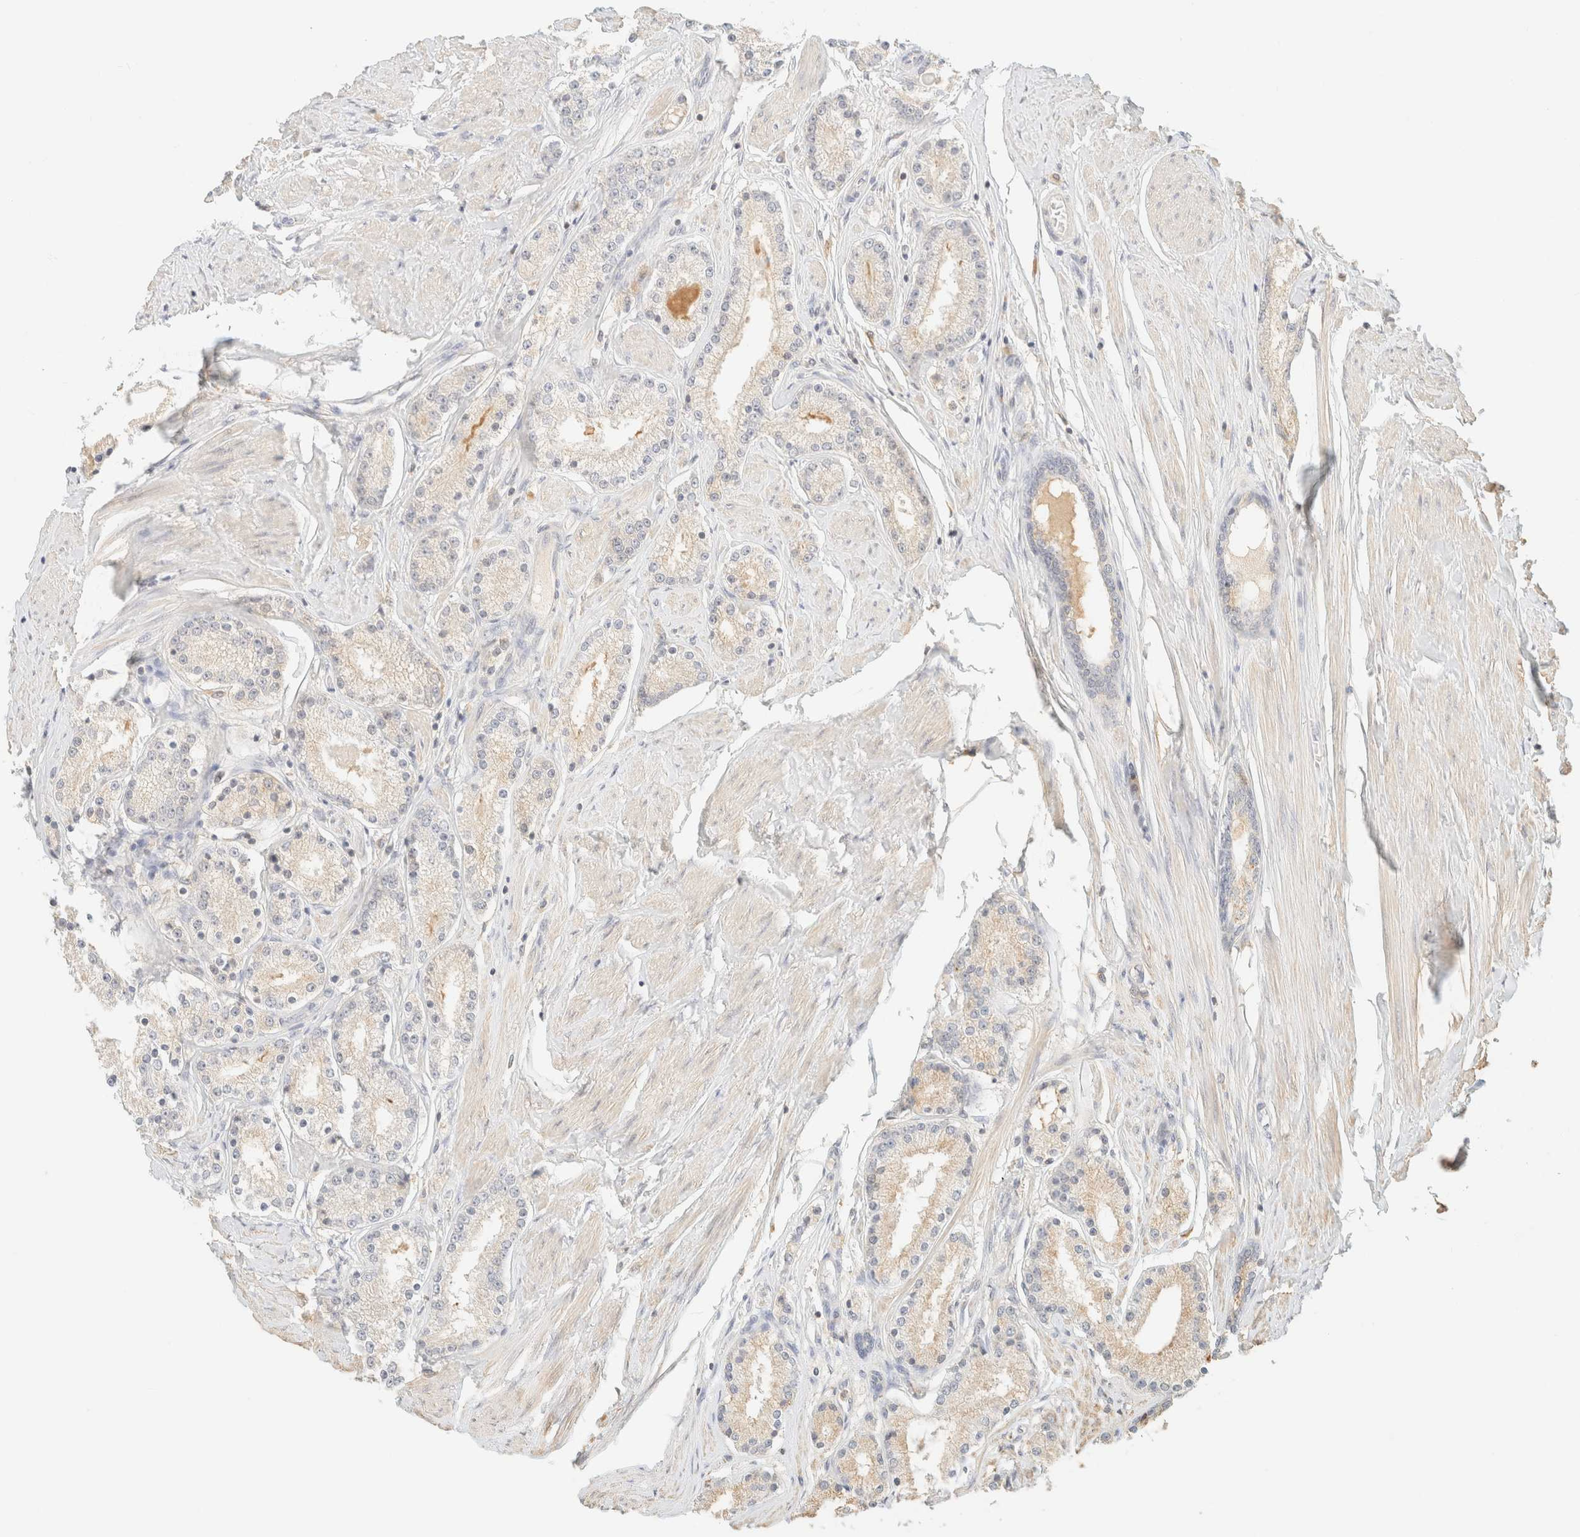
{"staining": {"intensity": "negative", "quantity": "none", "location": "none"}, "tissue": "prostate cancer", "cell_type": "Tumor cells", "image_type": "cancer", "snomed": [{"axis": "morphology", "description": "Adenocarcinoma, Low grade"}, {"axis": "topography", "description": "Prostate"}], "caption": "Tumor cells are negative for brown protein staining in prostate cancer (low-grade adenocarcinoma). Nuclei are stained in blue.", "gene": "TIMD4", "patient": {"sex": "male", "age": 63}}